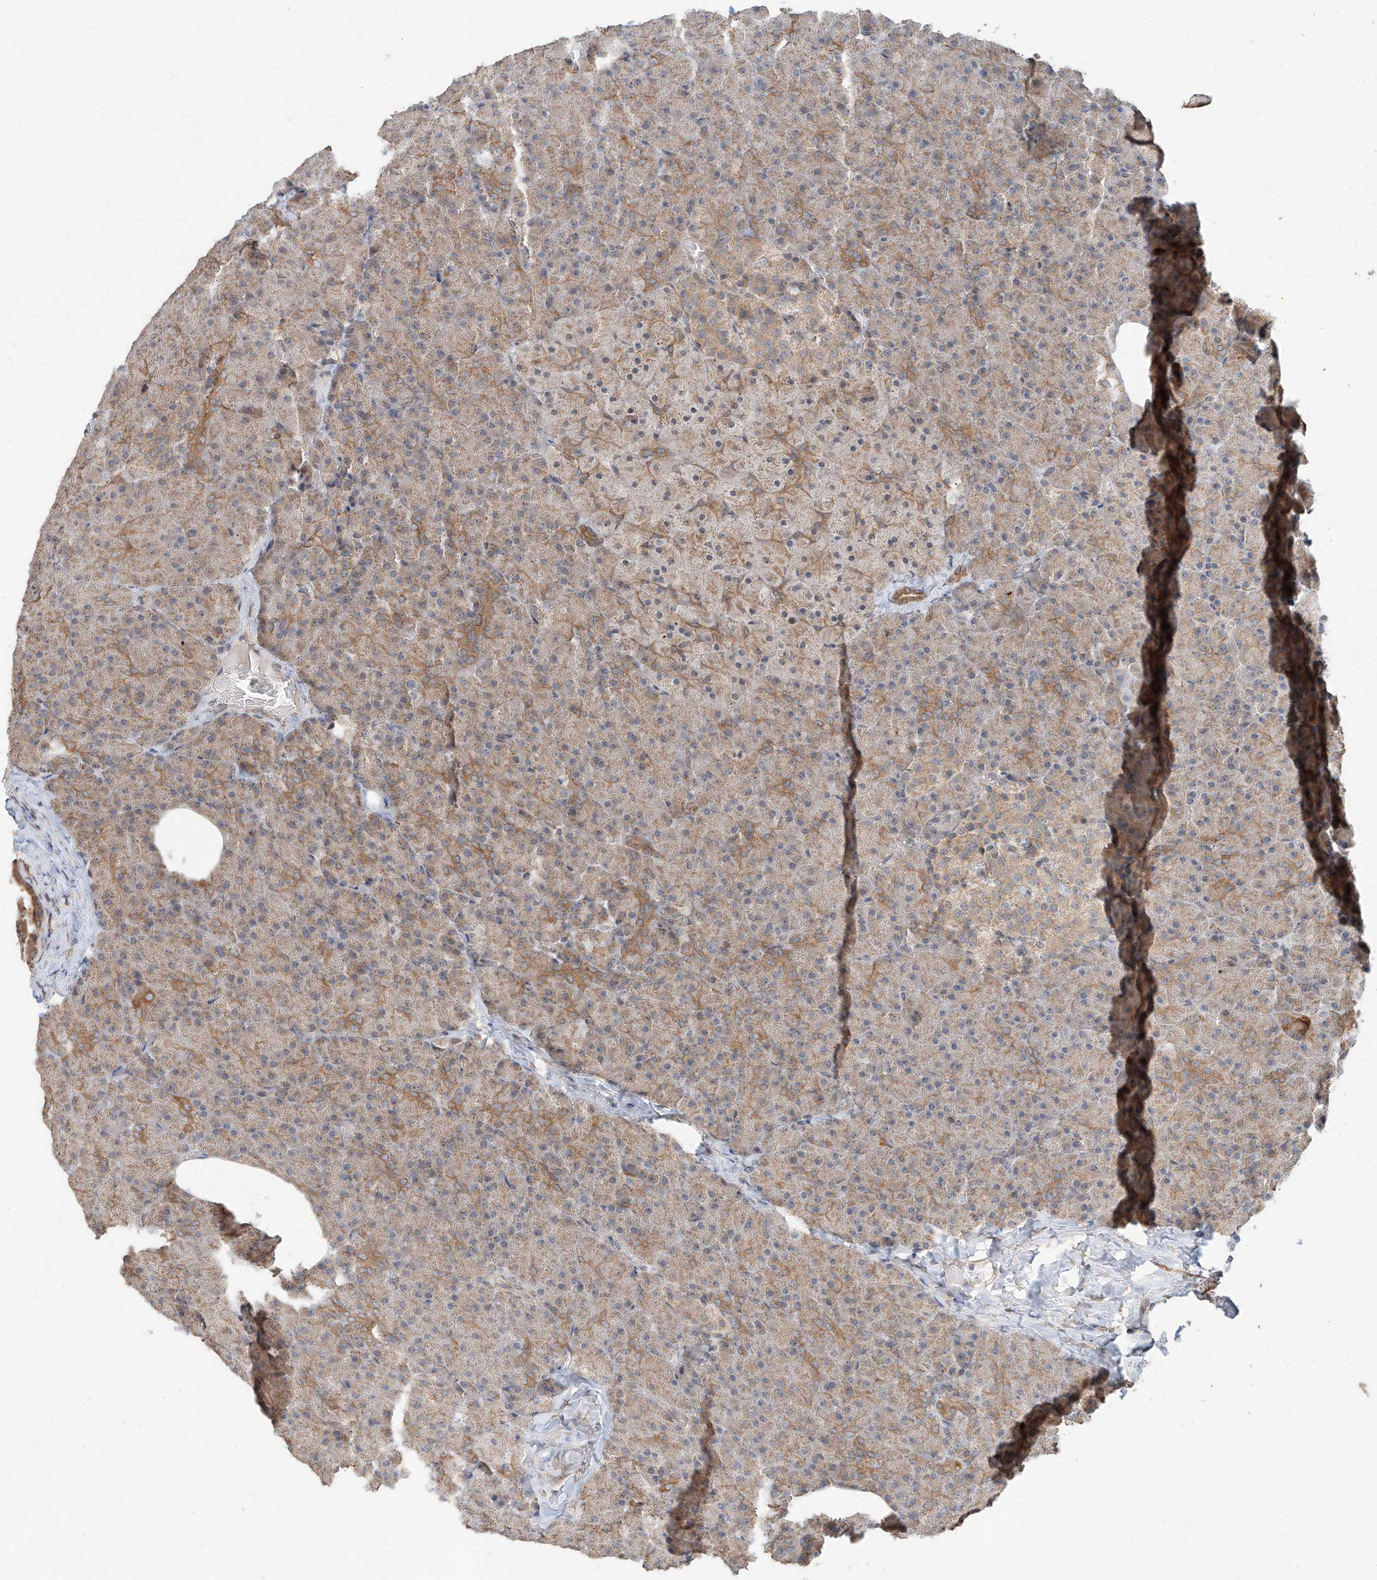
{"staining": {"intensity": "moderate", "quantity": ">75%", "location": "cytoplasmic/membranous"}, "tissue": "pancreas", "cell_type": "Exocrine glandular cells", "image_type": "normal", "snomed": [{"axis": "morphology", "description": "Normal tissue, NOS"}, {"axis": "morphology", "description": "Carcinoid, malignant, NOS"}, {"axis": "topography", "description": "Pancreas"}], "caption": "The immunohistochemical stain shows moderate cytoplasmic/membranous staining in exocrine glandular cells of benign pancreas. The staining is performed using DAB (3,3'-diaminobenzidine) brown chromogen to label protein expression. The nuclei are counter-stained blue using hematoxylin.", "gene": "STX19", "patient": {"sex": "female", "age": 35}}